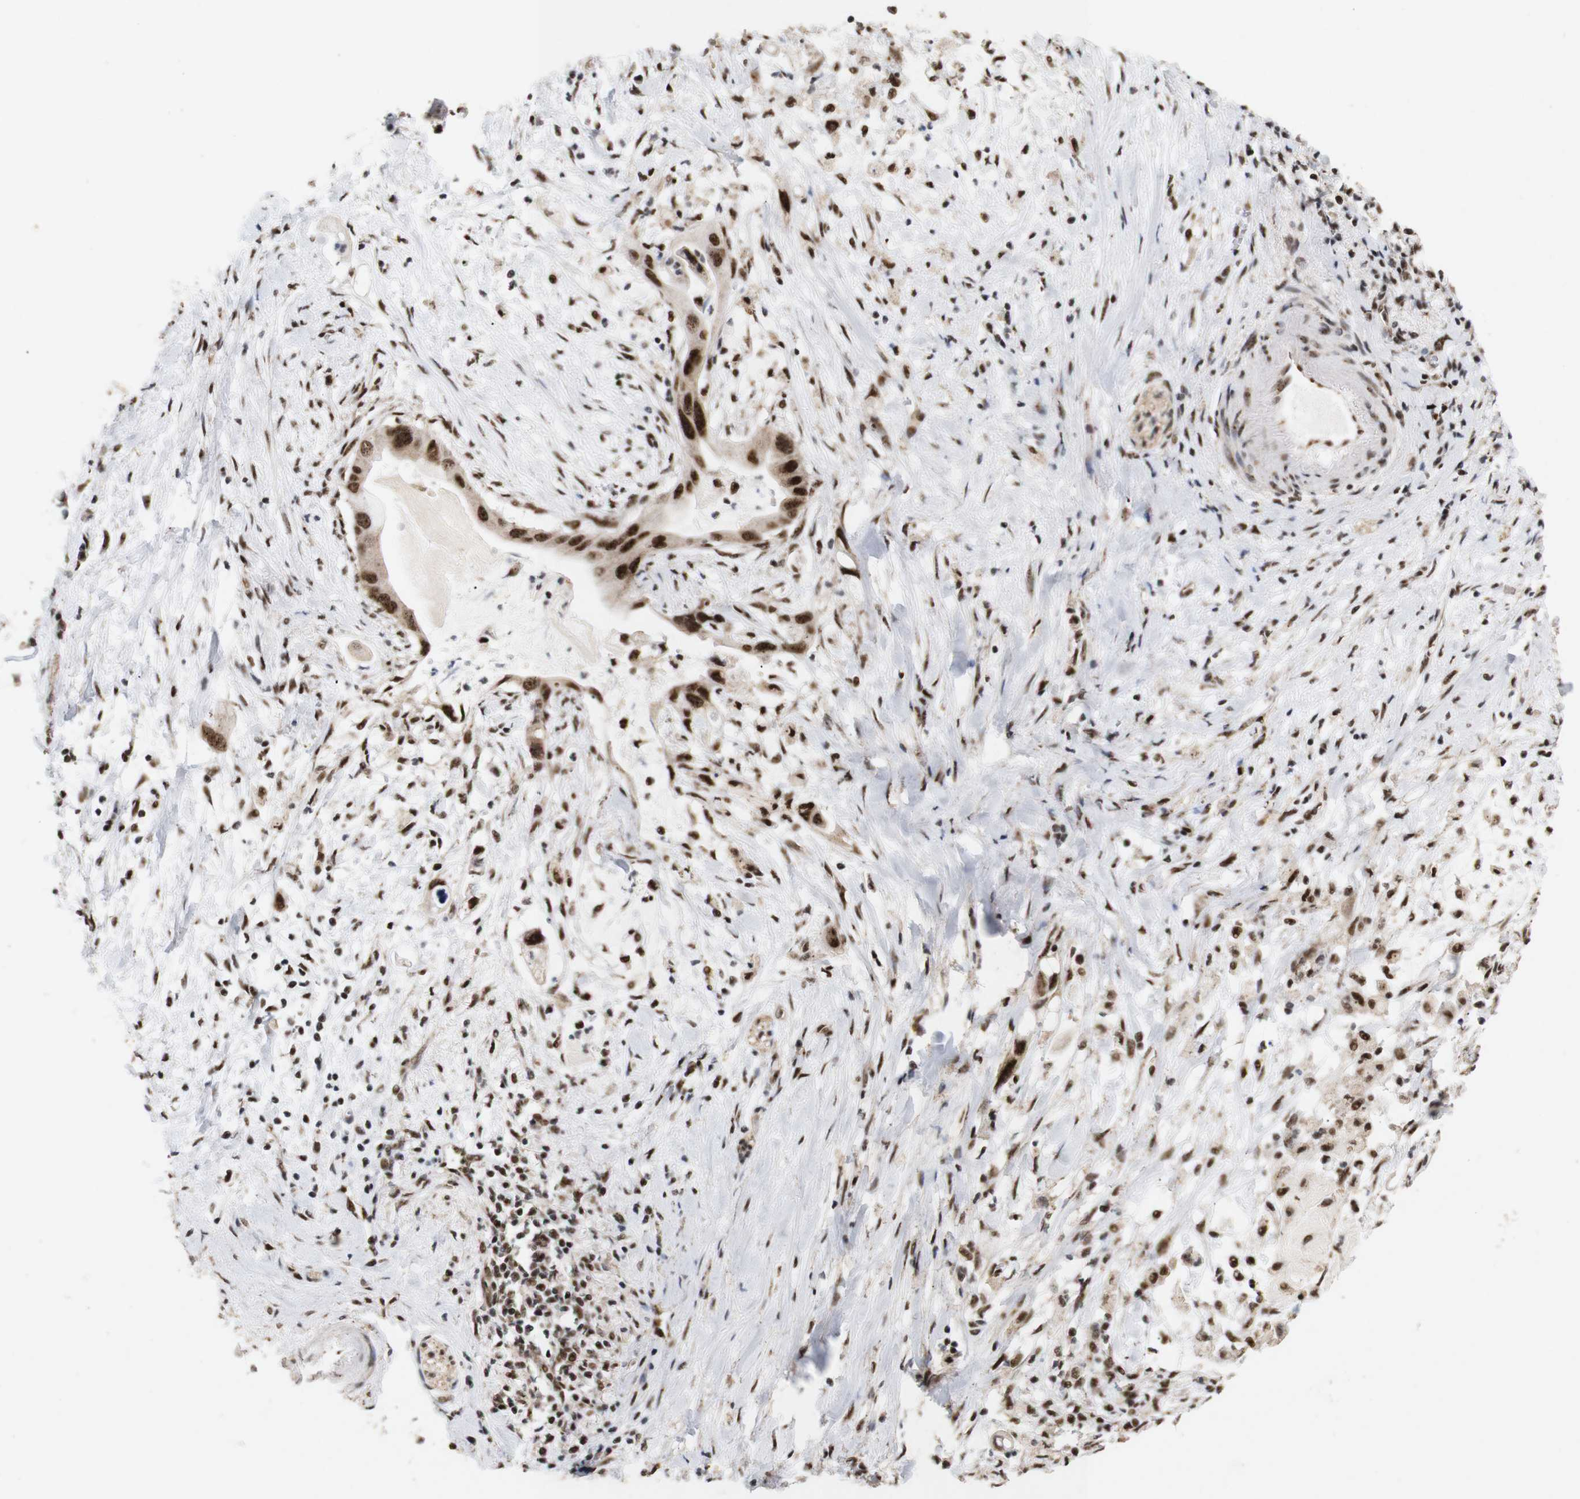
{"staining": {"intensity": "moderate", "quantity": ">75%", "location": "cytoplasmic/membranous,nuclear"}, "tissue": "pancreatic cancer", "cell_type": "Tumor cells", "image_type": "cancer", "snomed": [{"axis": "morphology", "description": "Adenocarcinoma, NOS"}, {"axis": "topography", "description": "Pancreas"}], "caption": "The histopathology image demonstrates immunohistochemical staining of pancreatic cancer. There is moderate cytoplasmic/membranous and nuclear expression is present in approximately >75% of tumor cells. (brown staining indicates protein expression, while blue staining denotes nuclei).", "gene": "PYM1", "patient": {"sex": "male", "age": 55}}